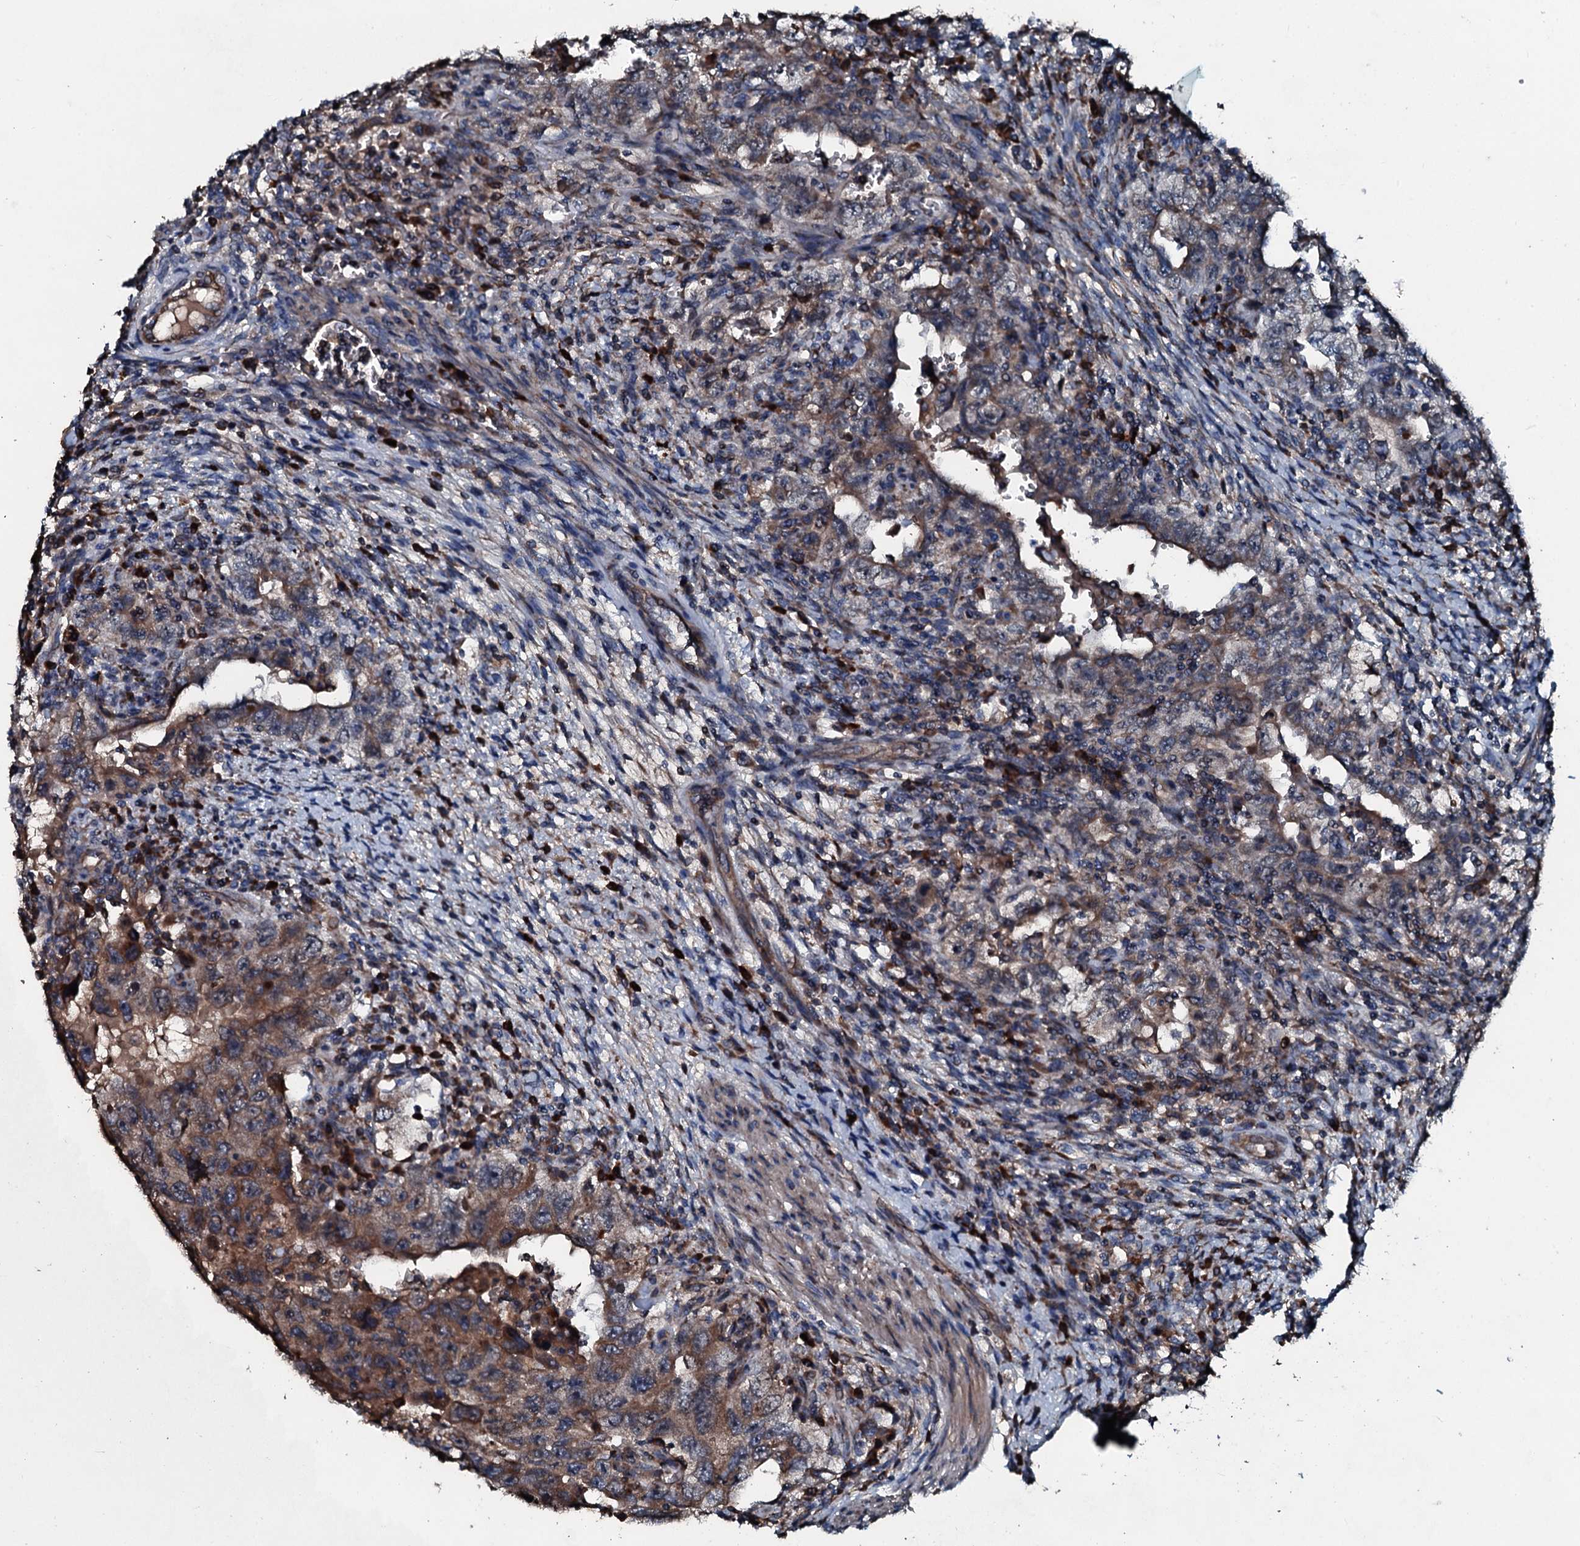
{"staining": {"intensity": "moderate", "quantity": "<25%", "location": "cytoplasmic/membranous"}, "tissue": "testis cancer", "cell_type": "Tumor cells", "image_type": "cancer", "snomed": [{"axis": "morphology", "description": "Carcinoma, Embryonal, NOS"}, {"axis": "topography", "description": "Testis"}], "caption": "Testis cancer (embryonal carcinoma) stained for a protein (brown) shows moderate cytoplasmic/membranous positive staining in approximately <25% of tumor cells.", "gene": "ACSS3", "patient": {"sex": "male", "age": 26}}